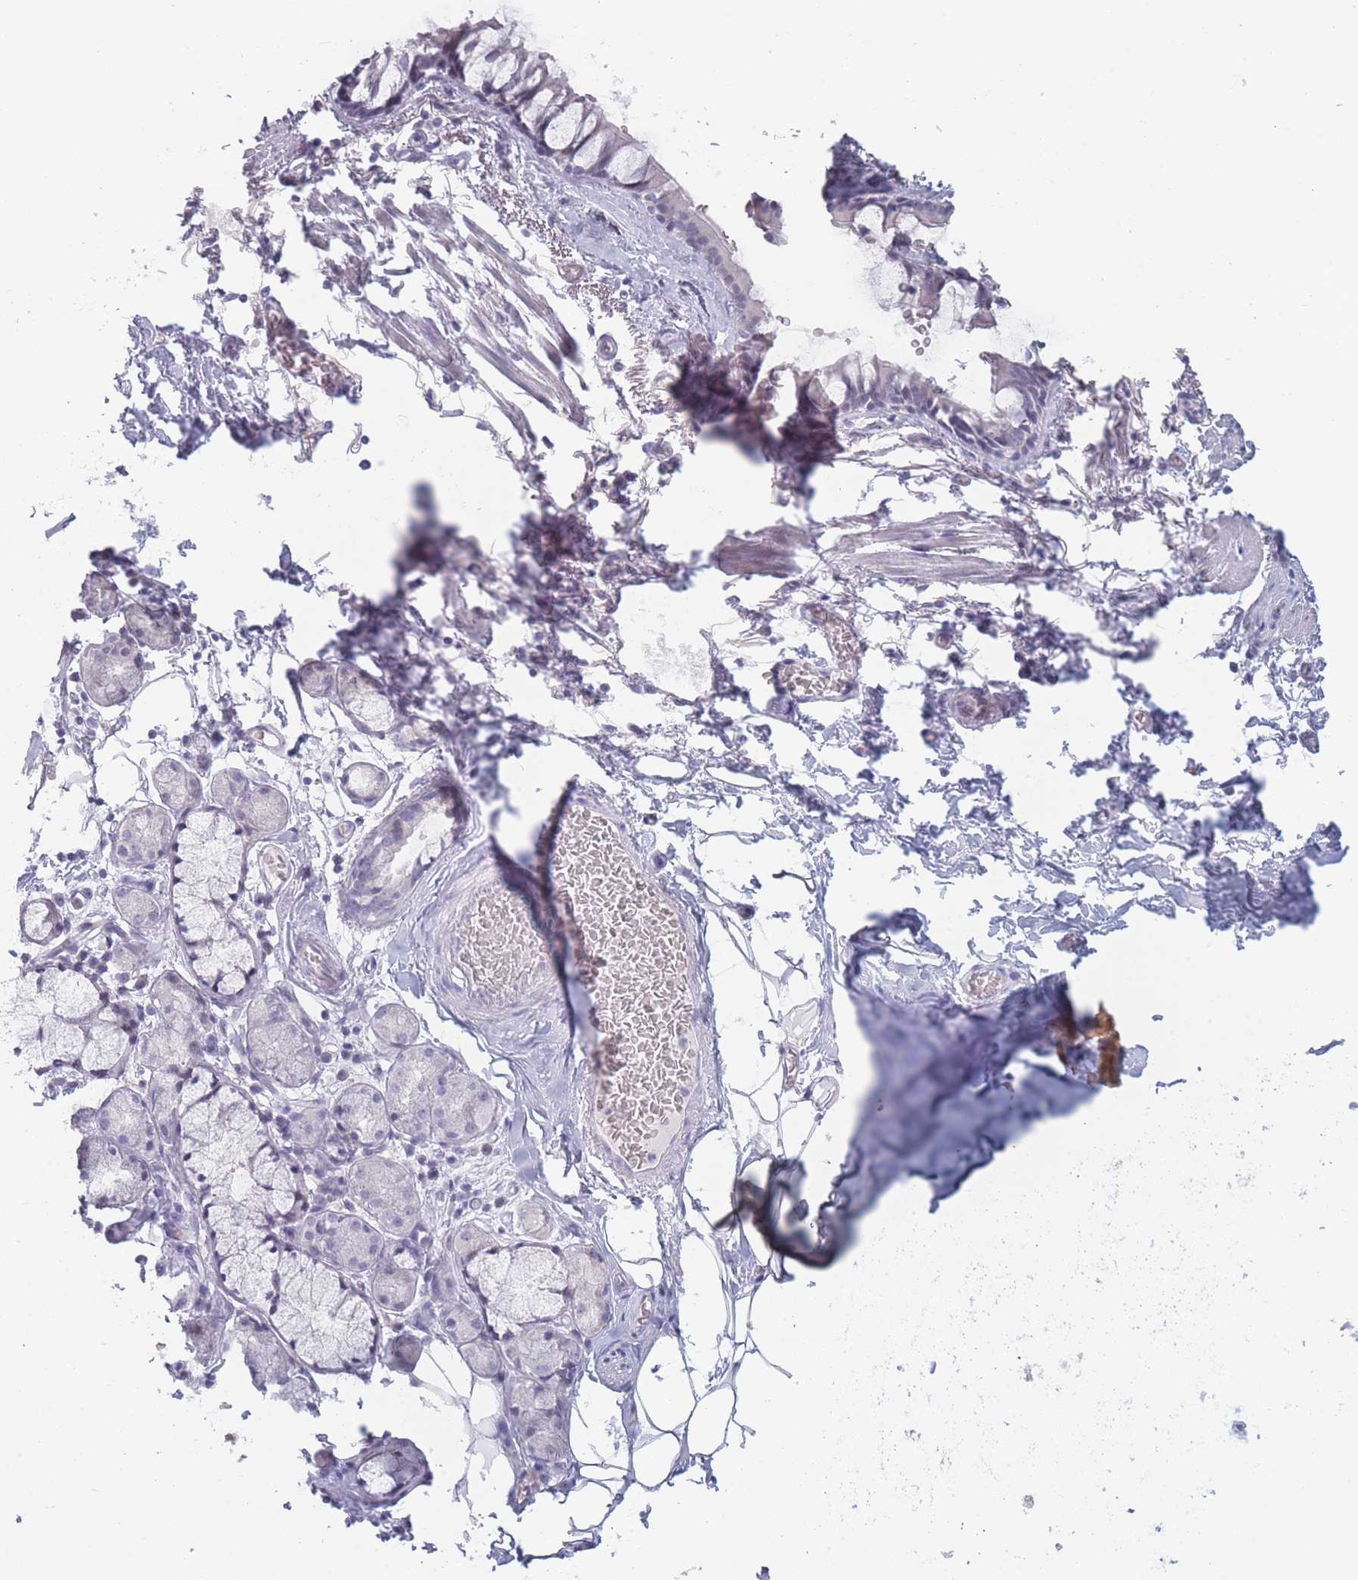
{"staining": {"intensity": "negative", "quantity": "none", "location": "none"}, "tissue": "bronchus", "cell_type": "Respiratory epithelial cells", "image_type": "normal", "snomed": [{"axis": "morphology", "description": "Normal tissue, NOS"}, {"axis": "topography", "description": "Cartilage tissue"}], "caption": "Photomicrograph shows no significant protein staining in respiratory epithelial cells of unremarkable bronchus. (DAB immunohistochemistry (IHC) visualized using brightfield microscopy, high magnification).", "gene": "ROS1", "patient": {"sex": "male", "age": 63}}